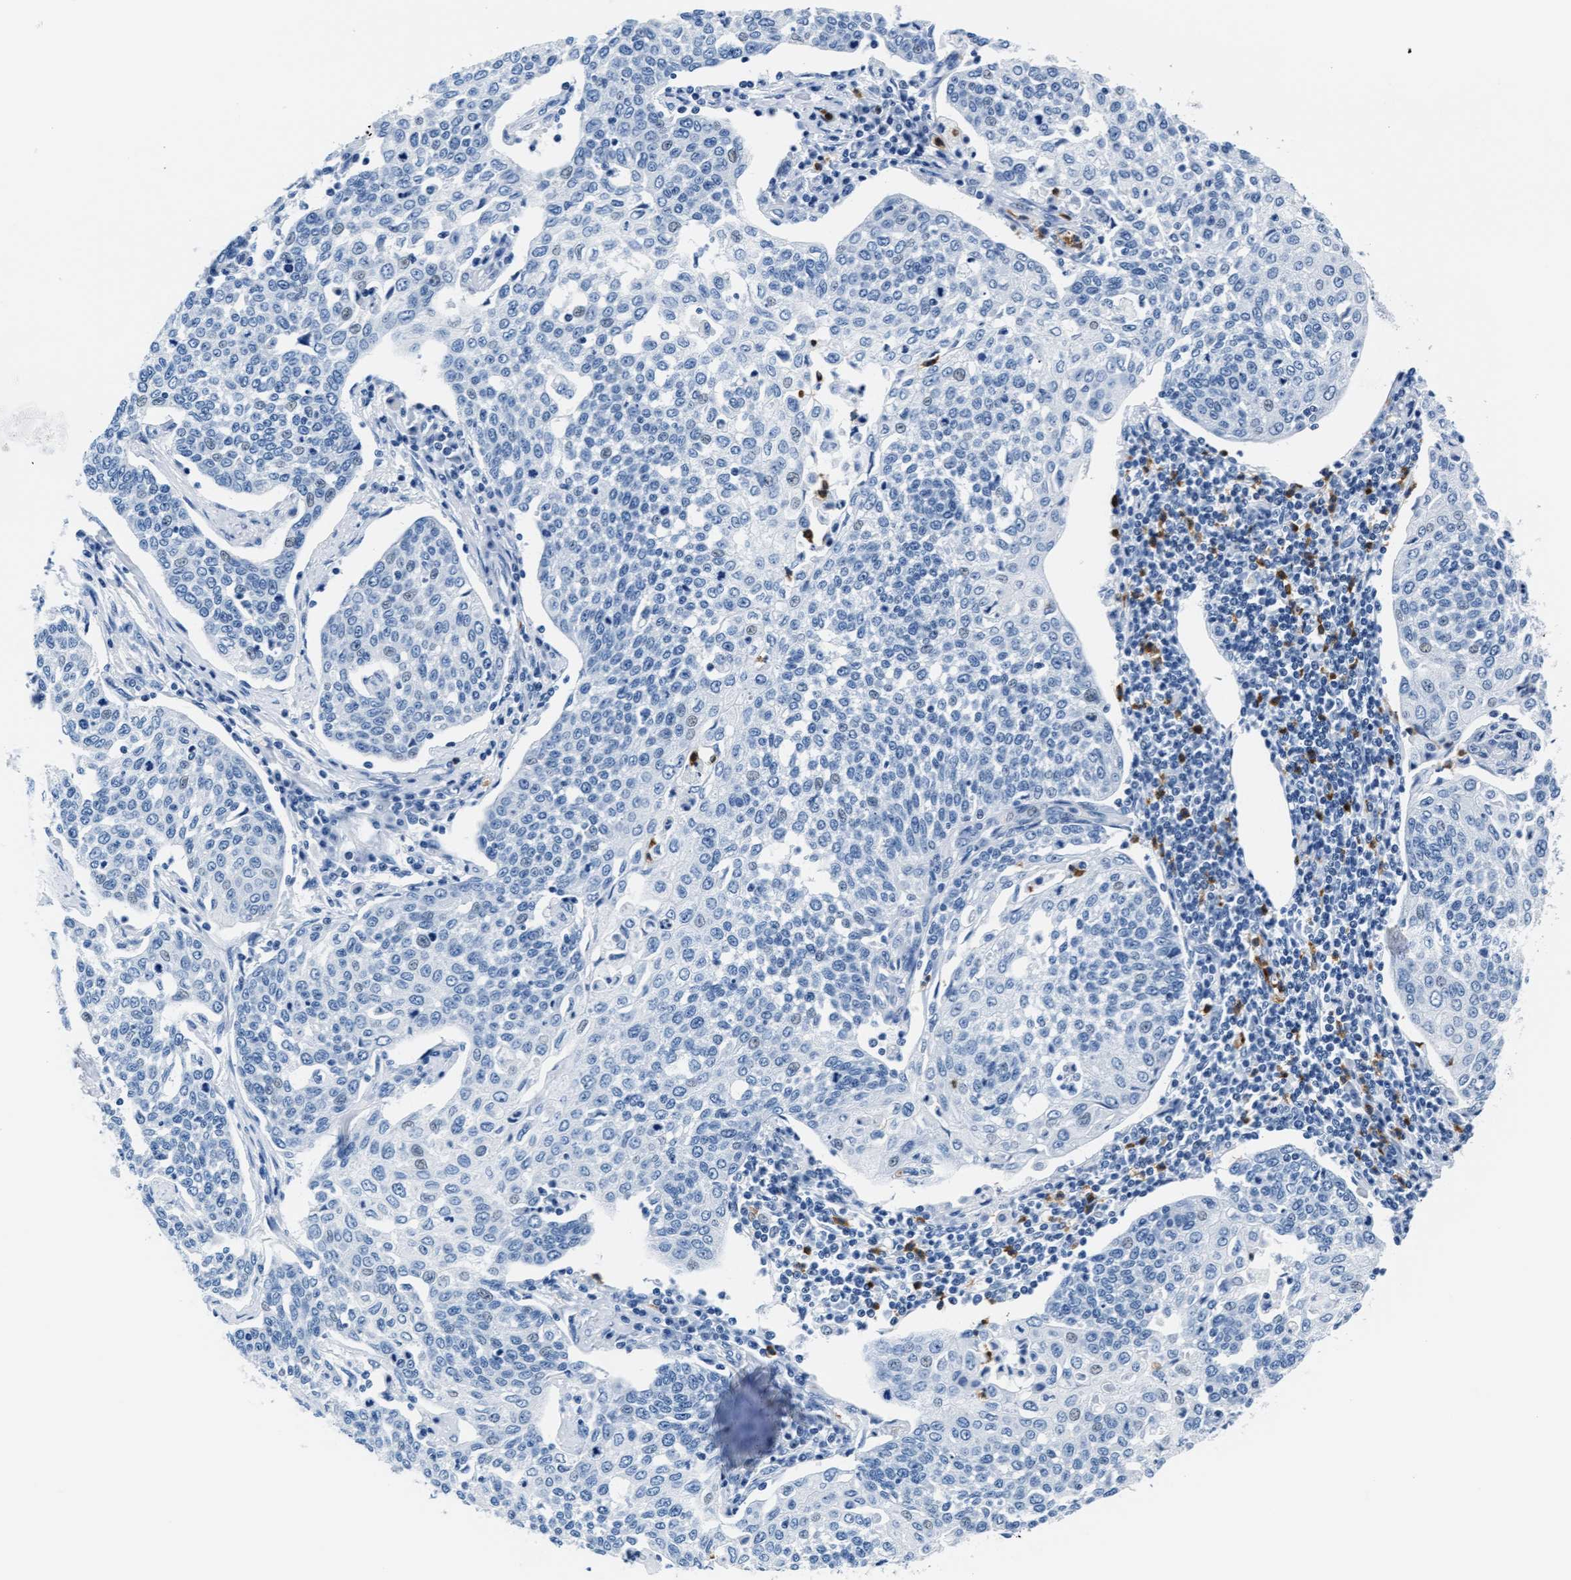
{"staining": {"intensity": "negative", "quantity": "none", "location": "none"}, "tissue": "cervical cancer", "cell_type": "Tumor cells", "image_type": "cancer", "snomed": [{"axis": "morphology", "description": "Squamous cell carcinoma, NOS"}, {"axis": "topography", "description": "Cervix"}], "caption": "High magnification brightfield microscopy of squamous cell carcinoma (cervical) stained with DAB (brown) and counterstained with hematoxylin (blue): tumor cells show no significant positivity.", "gene": "MMP8", "patient": {"sex": "female", "age": 34}}